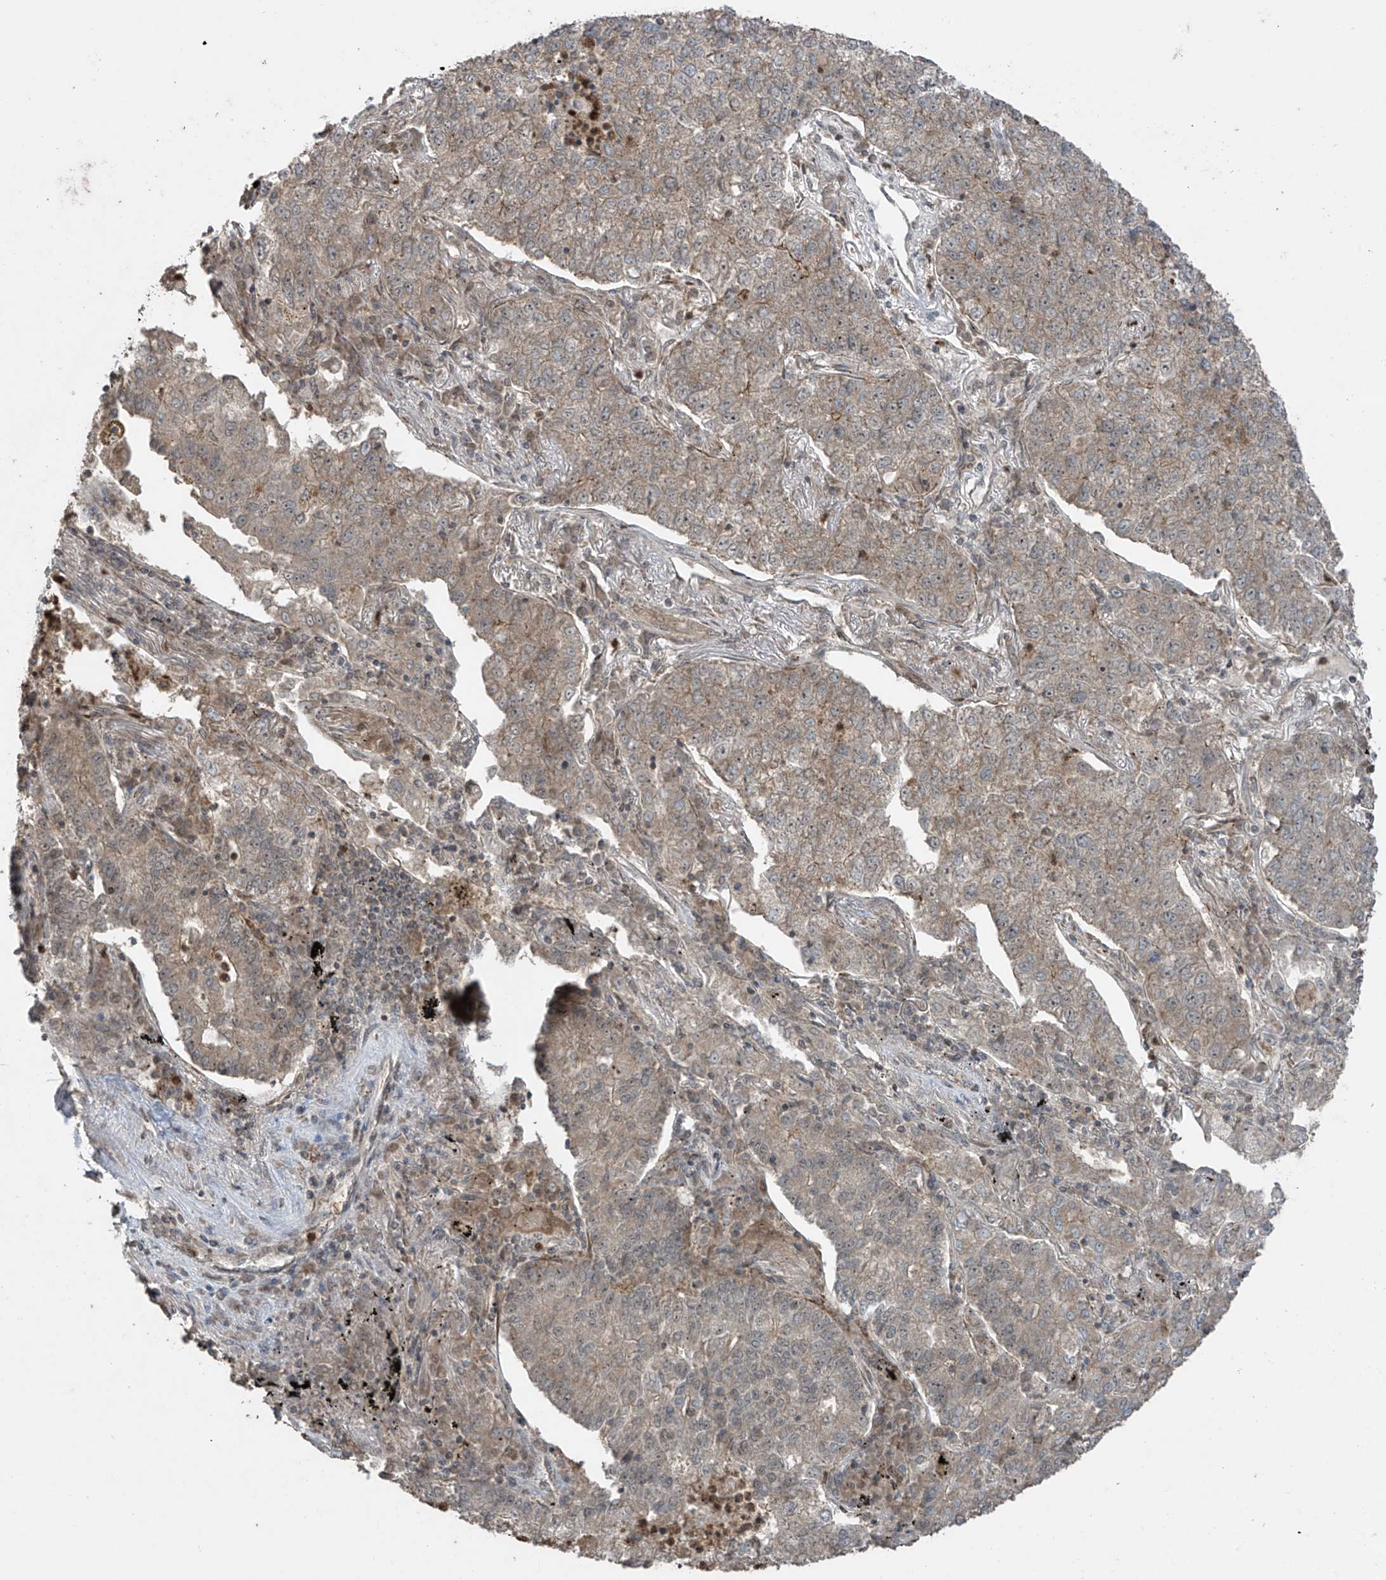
{"staining": {"intensity": "weak", "quantity": "<25%", "location": "cytoplasmic/membranous"}, "tissue": "lung cancer", "cell_type": "Tumor cells", "image_type": "cancer", "snomed": [{"axis": "morphology", "description": "Adenocarcinoma, NOS"}, {"axis": "topography", "description": "Lung"}], "caption": "Immunohistochemical staining of human lung adenocarcinoma shows no significant expression in tumor cells.", "gene": "PGPEP1", "patient": {"sex": "male", "age": 49}}